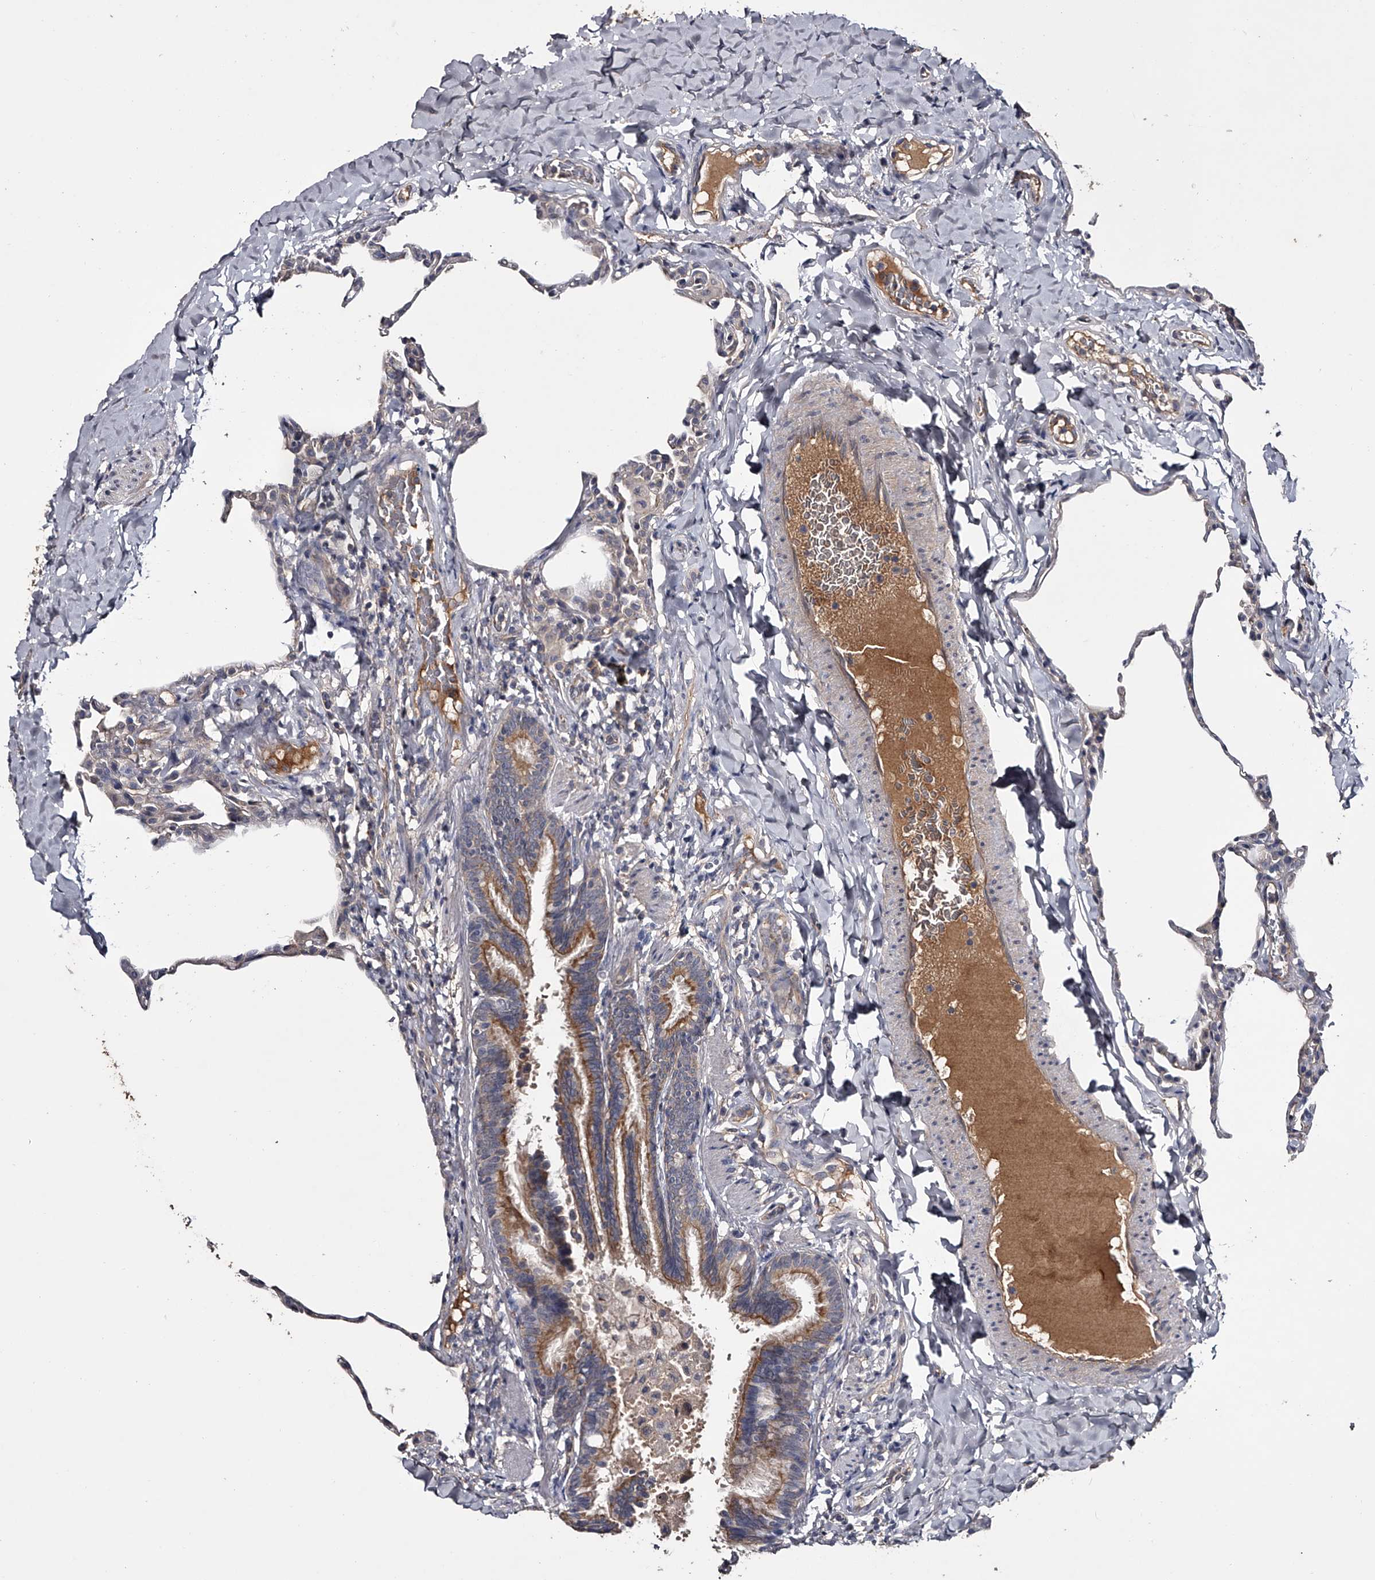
{"staining": {"intensity": "weak", "quantity": "<25%", "location": "cytoplasmic/membranous"}, "tissue": "lung", "cell_type": "Alveolar cells", "image_type": "normal", "snomed": [{"axis": "morphology", "description": "Normal tissue, NOS"}, {"axis": "topography", "description": "Lung"}], "caption": "A photomicrograph of lung stained for a protein shows no brown staining in alveolar cells. (Stains: DAB IHC with hematoxylin counter stain, Microscopy: brightfield microscopy at high magnification).", "gene": "MDN1", "patient": {"sex": "male", "age": 20}}